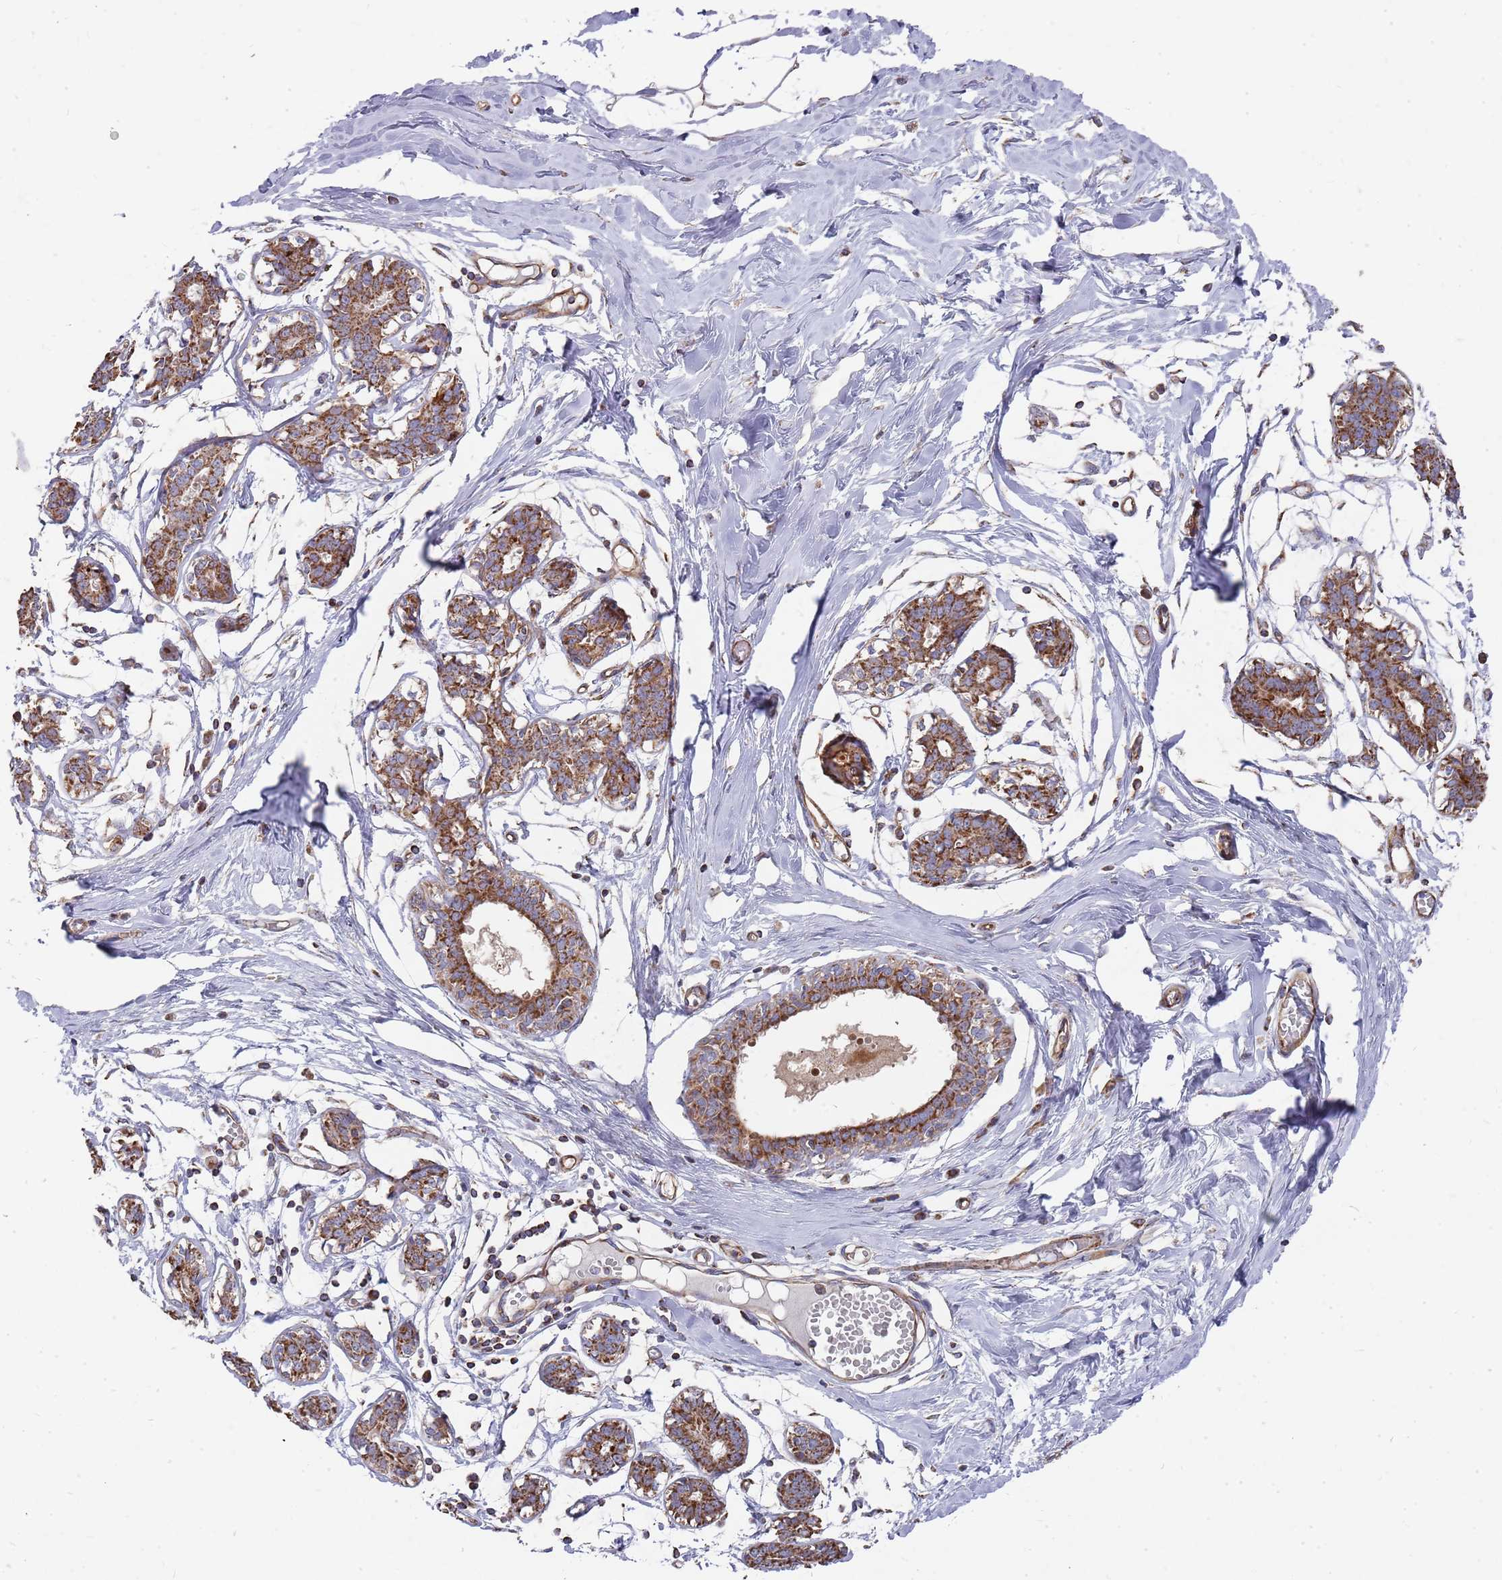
{"staining": {"intensity": "negative", "quantity": "none", "location": "none"}, "tissue": "breast", "cell_type": "Adipocytes", "image_type": "normal", "snomed": [{"axis": "morphology", "description": "Normal tissue, NOS"}, {"axis": "topography", "description": "Breast"}], "caption": "An image of breast stained for a protein shows no brown staining in adipocytes.", "gene": "WDFY3", "patient": {"sex": "female", "age": 27}}